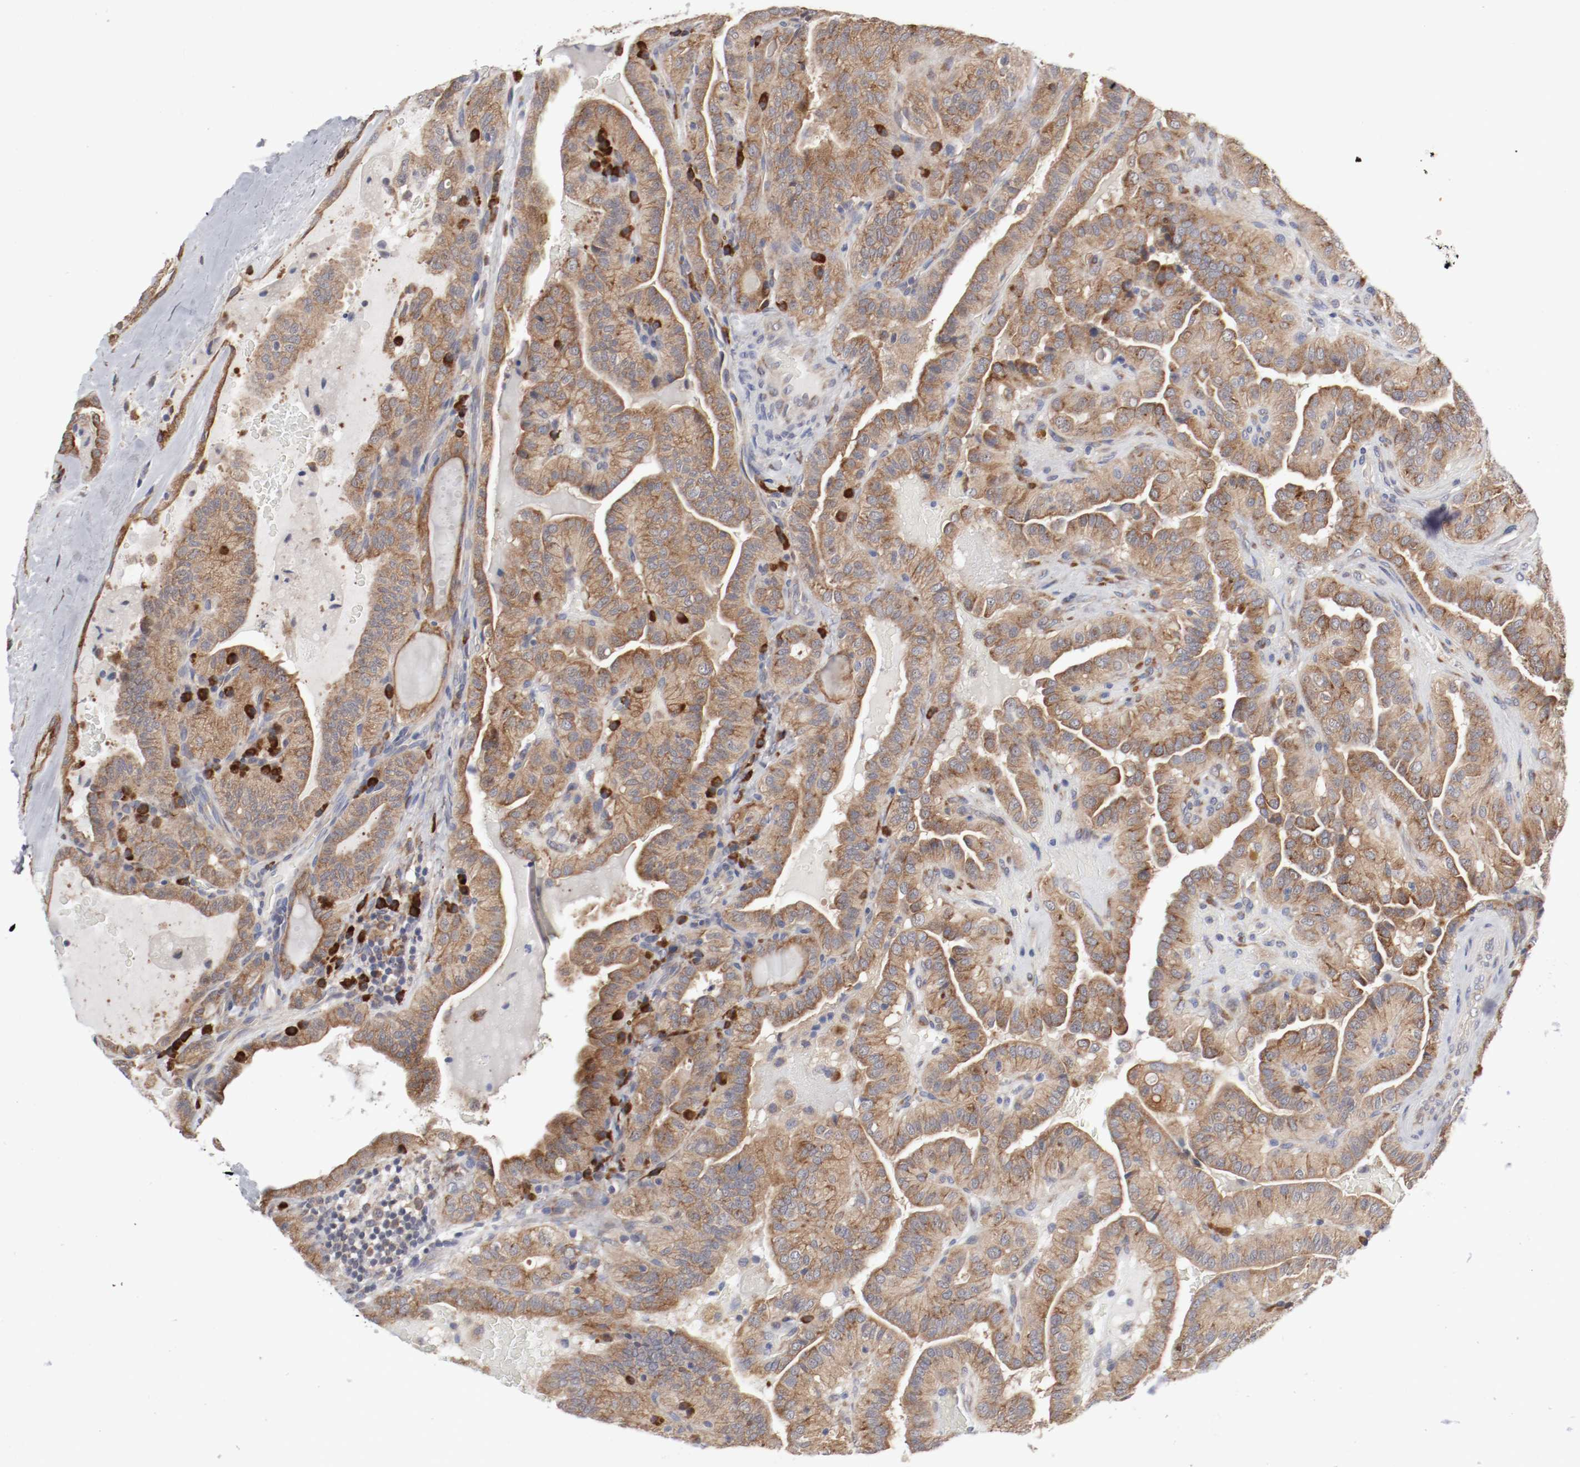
{"staining": {"intensity": "moderate", "quantity": ">75%", "location": "cytoplasmic/membranous"}, "tissue": "thyroid cancer", "cell_type": "Tumor cells", "image_type": "cancer", "snomed": [{"axis": "morphology", "description": "Papillary adenocarcinoma, NOS"}, {"axis": "topography", "description": "Thyroid gland"}], "caption": "Immunohistochemical staining of papillary adenocarcinoma (thyroid) exhibits moderate cytoplasmic/membranous protein expression in about >75% of tumor cells. (Stains: DAB (3,3'-diaminobenzidine) in brown, nuclei in blue, Microscopy: brightfield microscopy at high magnification).", "gene": "FKBP3", "patient": {"sex": "male", "age": 77}}